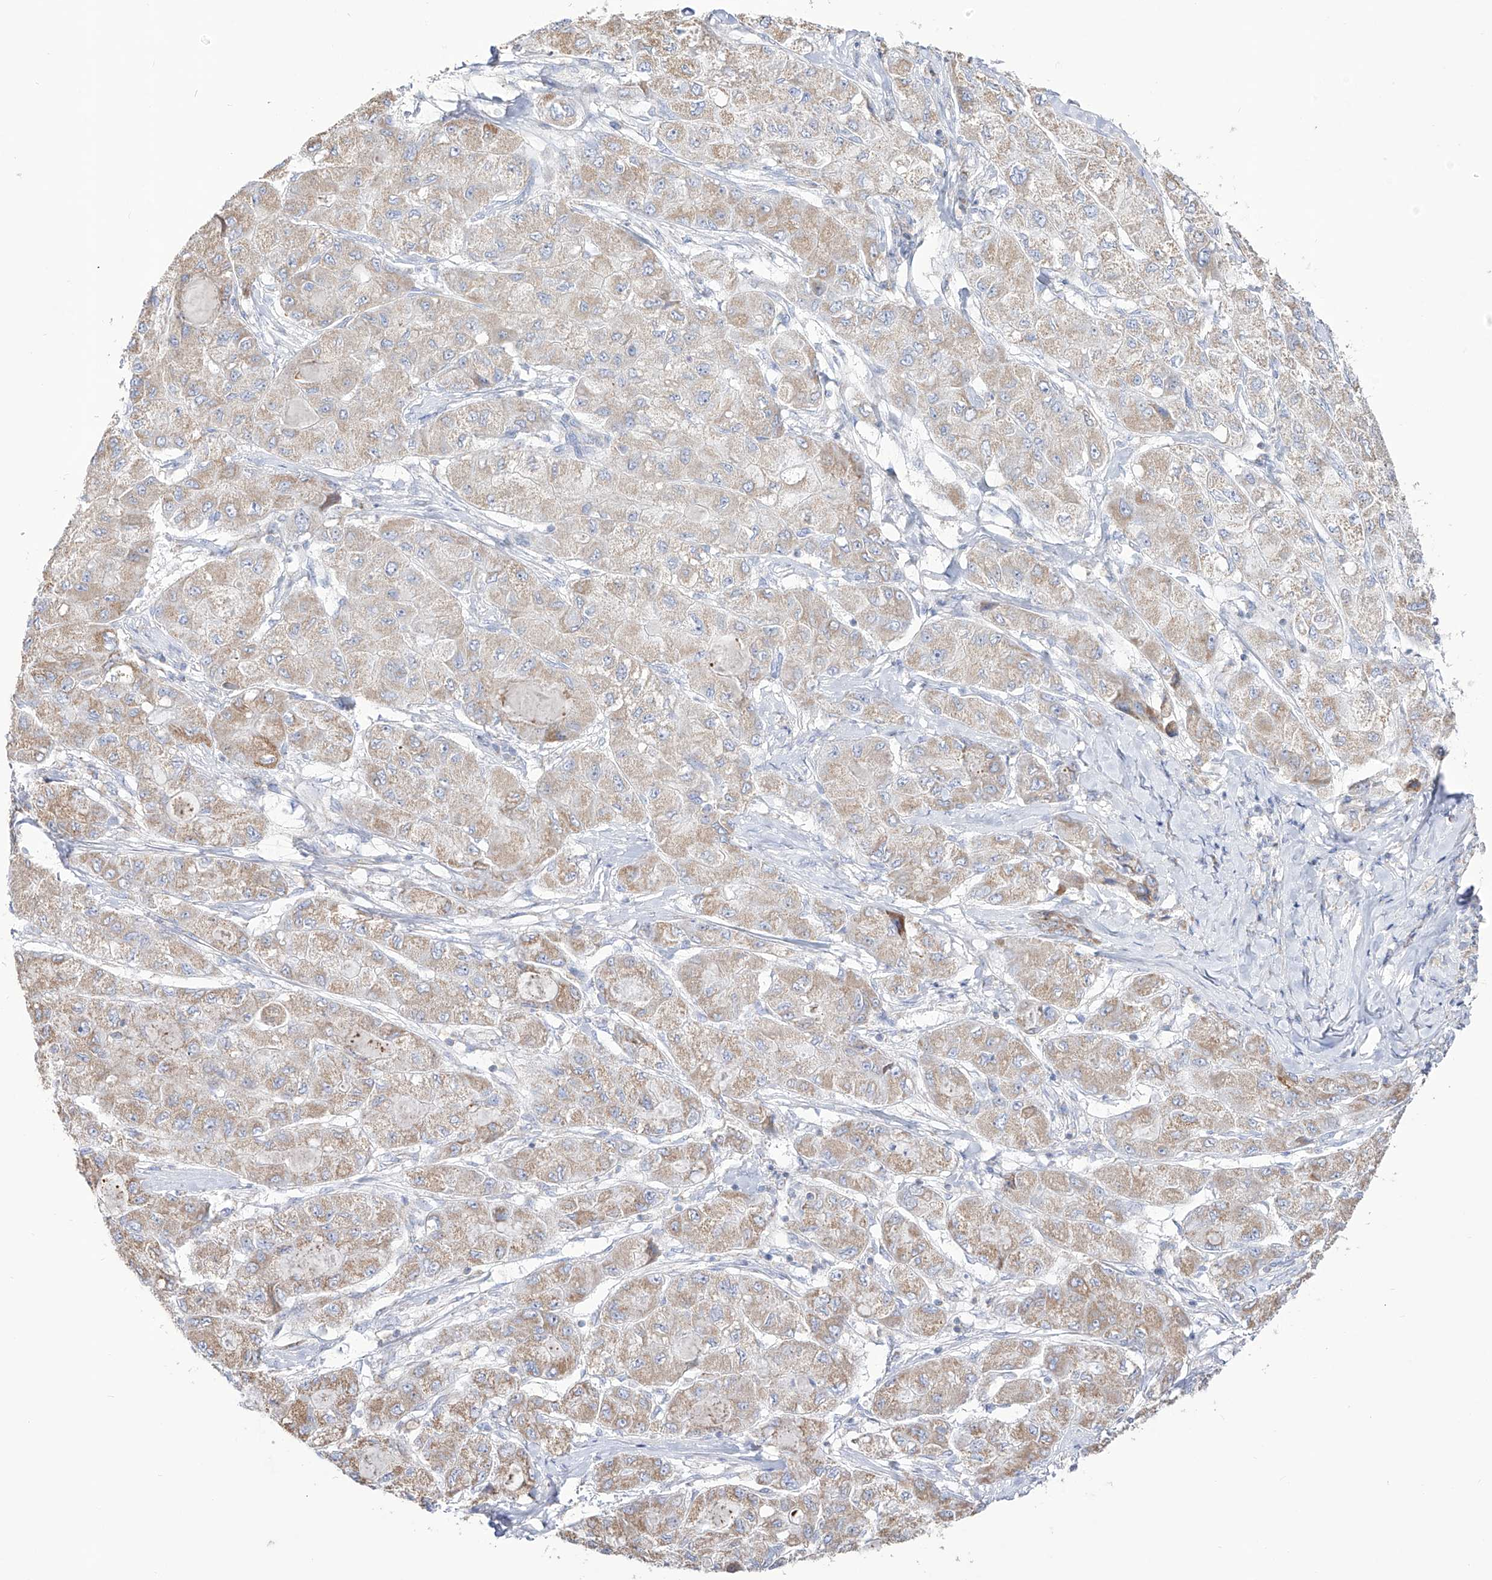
{"staining": {"intensity": "weak", "quantity": "25%-75%", "location": "cytoplasmic/membranous"}, "tissue": "liver cancer", "cell_type": "Tumor cells", "image_type": "cancer", "snomed": [{"axis": "morphology", "description": "Carcinoma, Hepatocellular, NOS"}, {"axis": "topography", "description": "Liver"}], "caption": "Immunohistochemical staining of liver cancer (hepatocellular carcinoma) exhibits low levels of weak cytoplasmic/membranous positivity in approximately 25%-75% of tumor cells.", "gene": "RCHY1", "patient": {"sex": "male", "age": 80}}